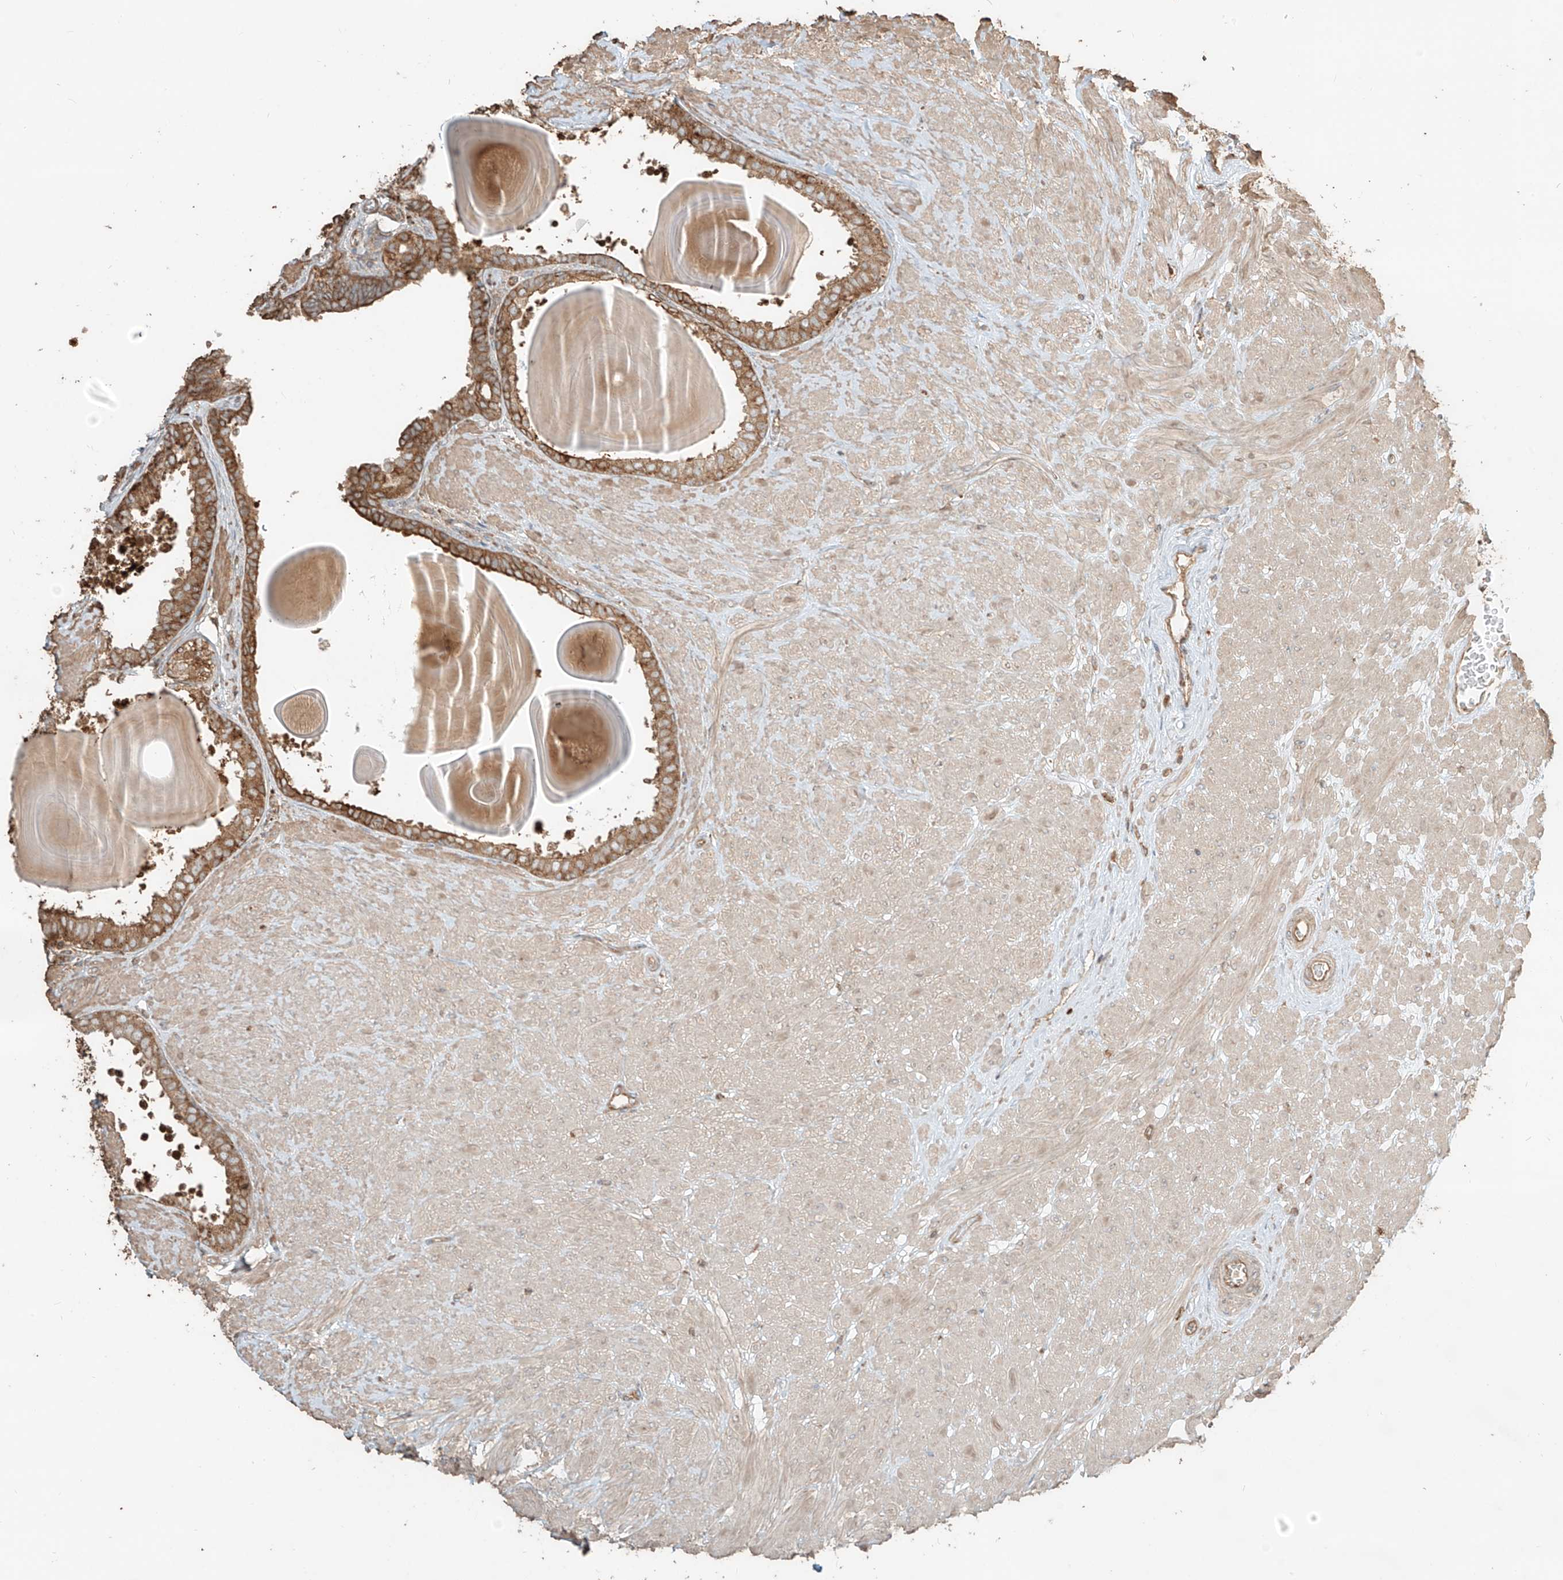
{"staining": {"intensity": "strong", "quantity": ">75%", "location": "cytoplasmic/membranous"}, "tissue": "prostate", "cell_type": "Glandular cells", "image_type": "normal", "snomed": [{"axis": "morphology", "description": "Normal tissue, NOS"}, {"axis": "topography", "description": "Prostate"}], "caption": "Immunohistochemistry image of benign prostate: human prostate stained using immunohistochemistry (IHC) reveals high levels of strong protein expression localized specifically in the cytoplasmic/membranous of glandular cells, appearing as a cytoplasmic/membranous brown color.", "gene": "CCDC115", "patient": {"sex": "male", "age": 48}}